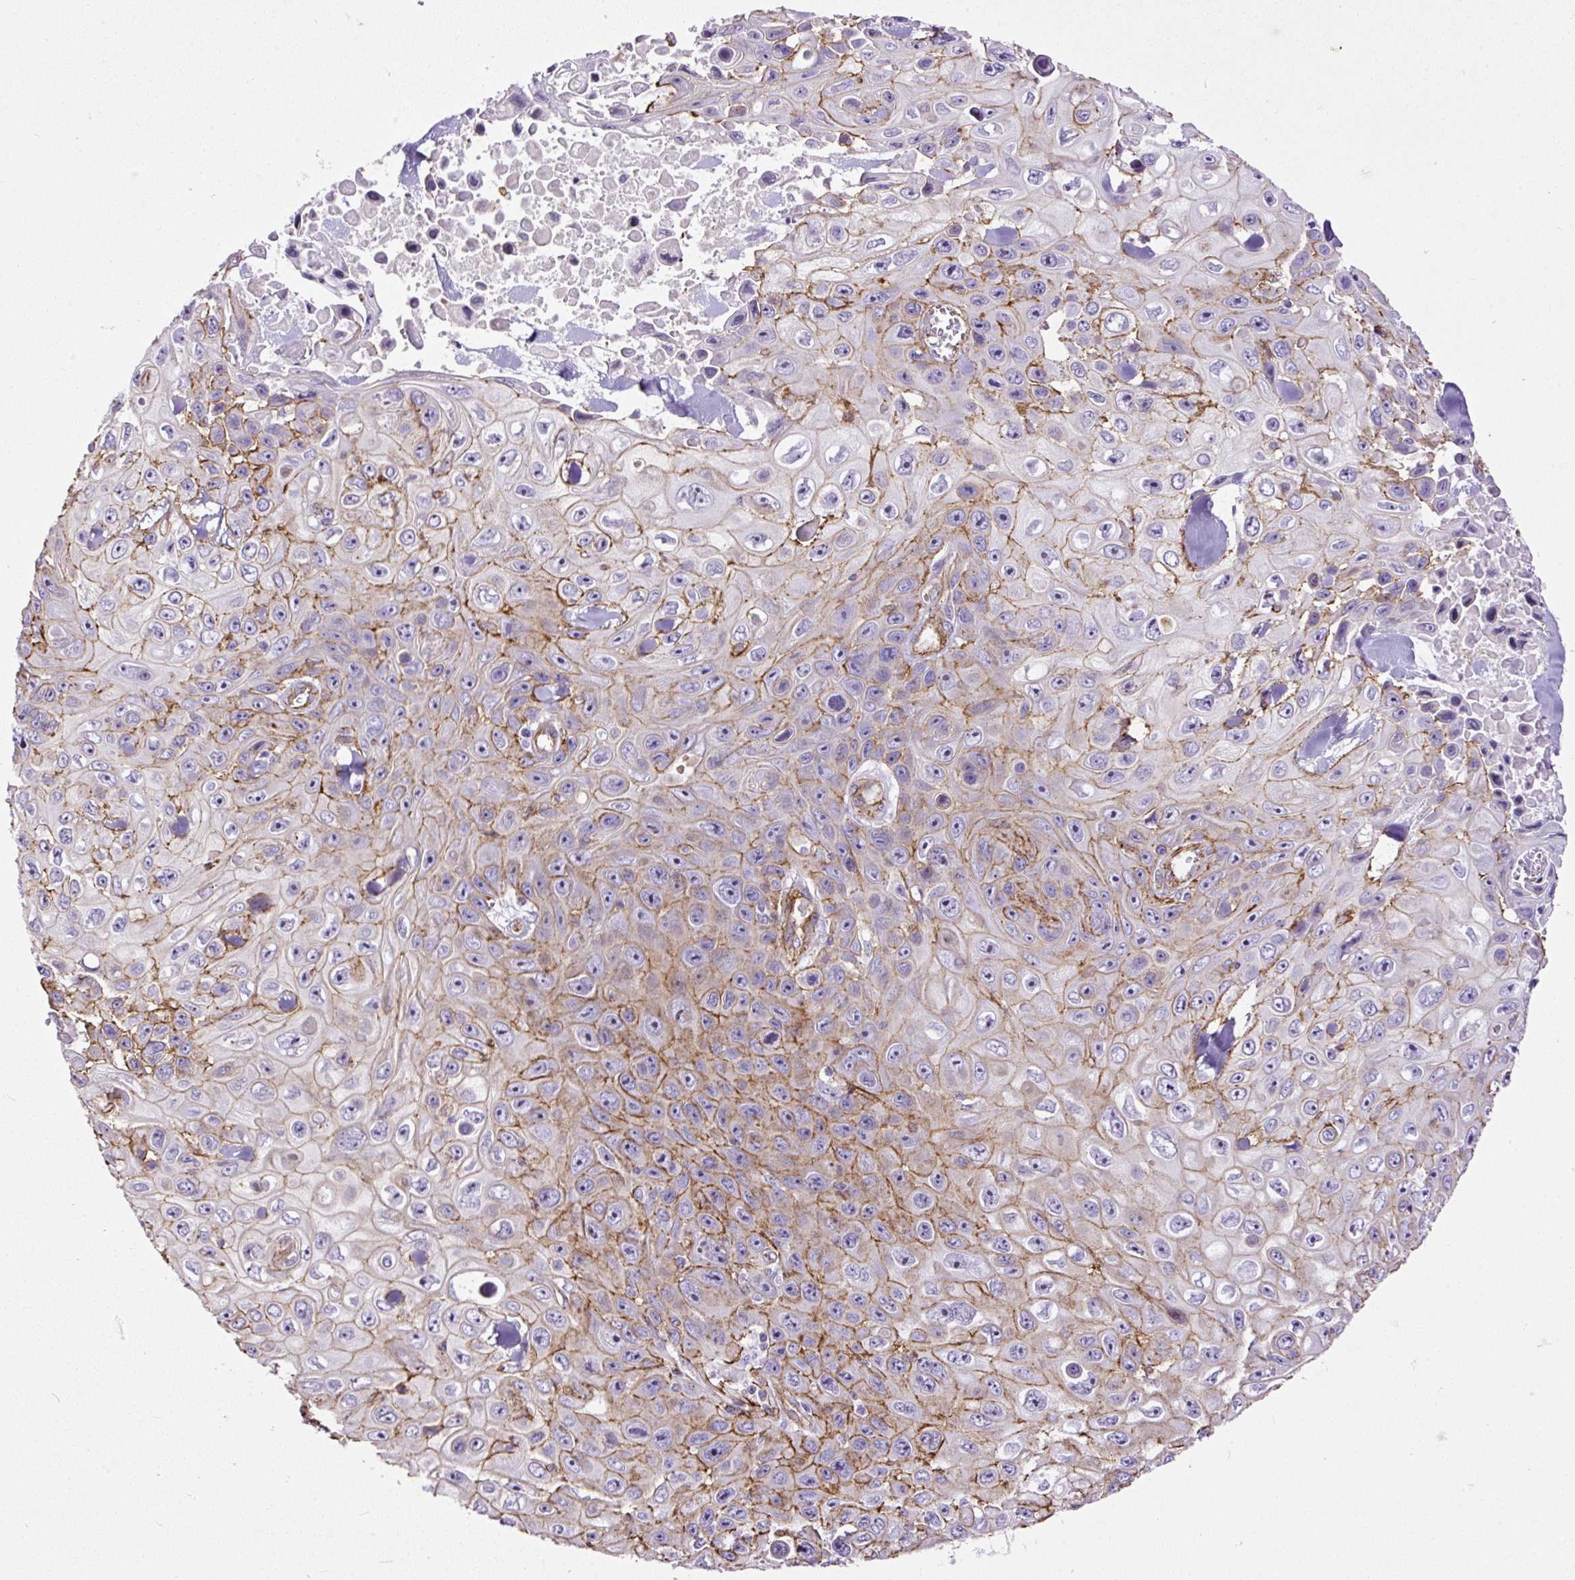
{"staining": {"intensity": "moderate", "quantity": "<25%", "location": "cytoplasmic/membranous"}, "tissue": "skin cancer", "cell_type": "Tumor cells", "image_type": "cancer", "snomed": [{"axis": "morphology", "description": "Squamous cell carcinoma, NOS"}, {"axis": "topography", "description": "Skin"}], "caption": "Skin cancer stained with immunohistochemistry shows moderate cytoplasmic/membranous staining in approximately <25% of tumor cells.", "gene": "MAGEB16", "patient": {"sex": "male", "age": 82}}